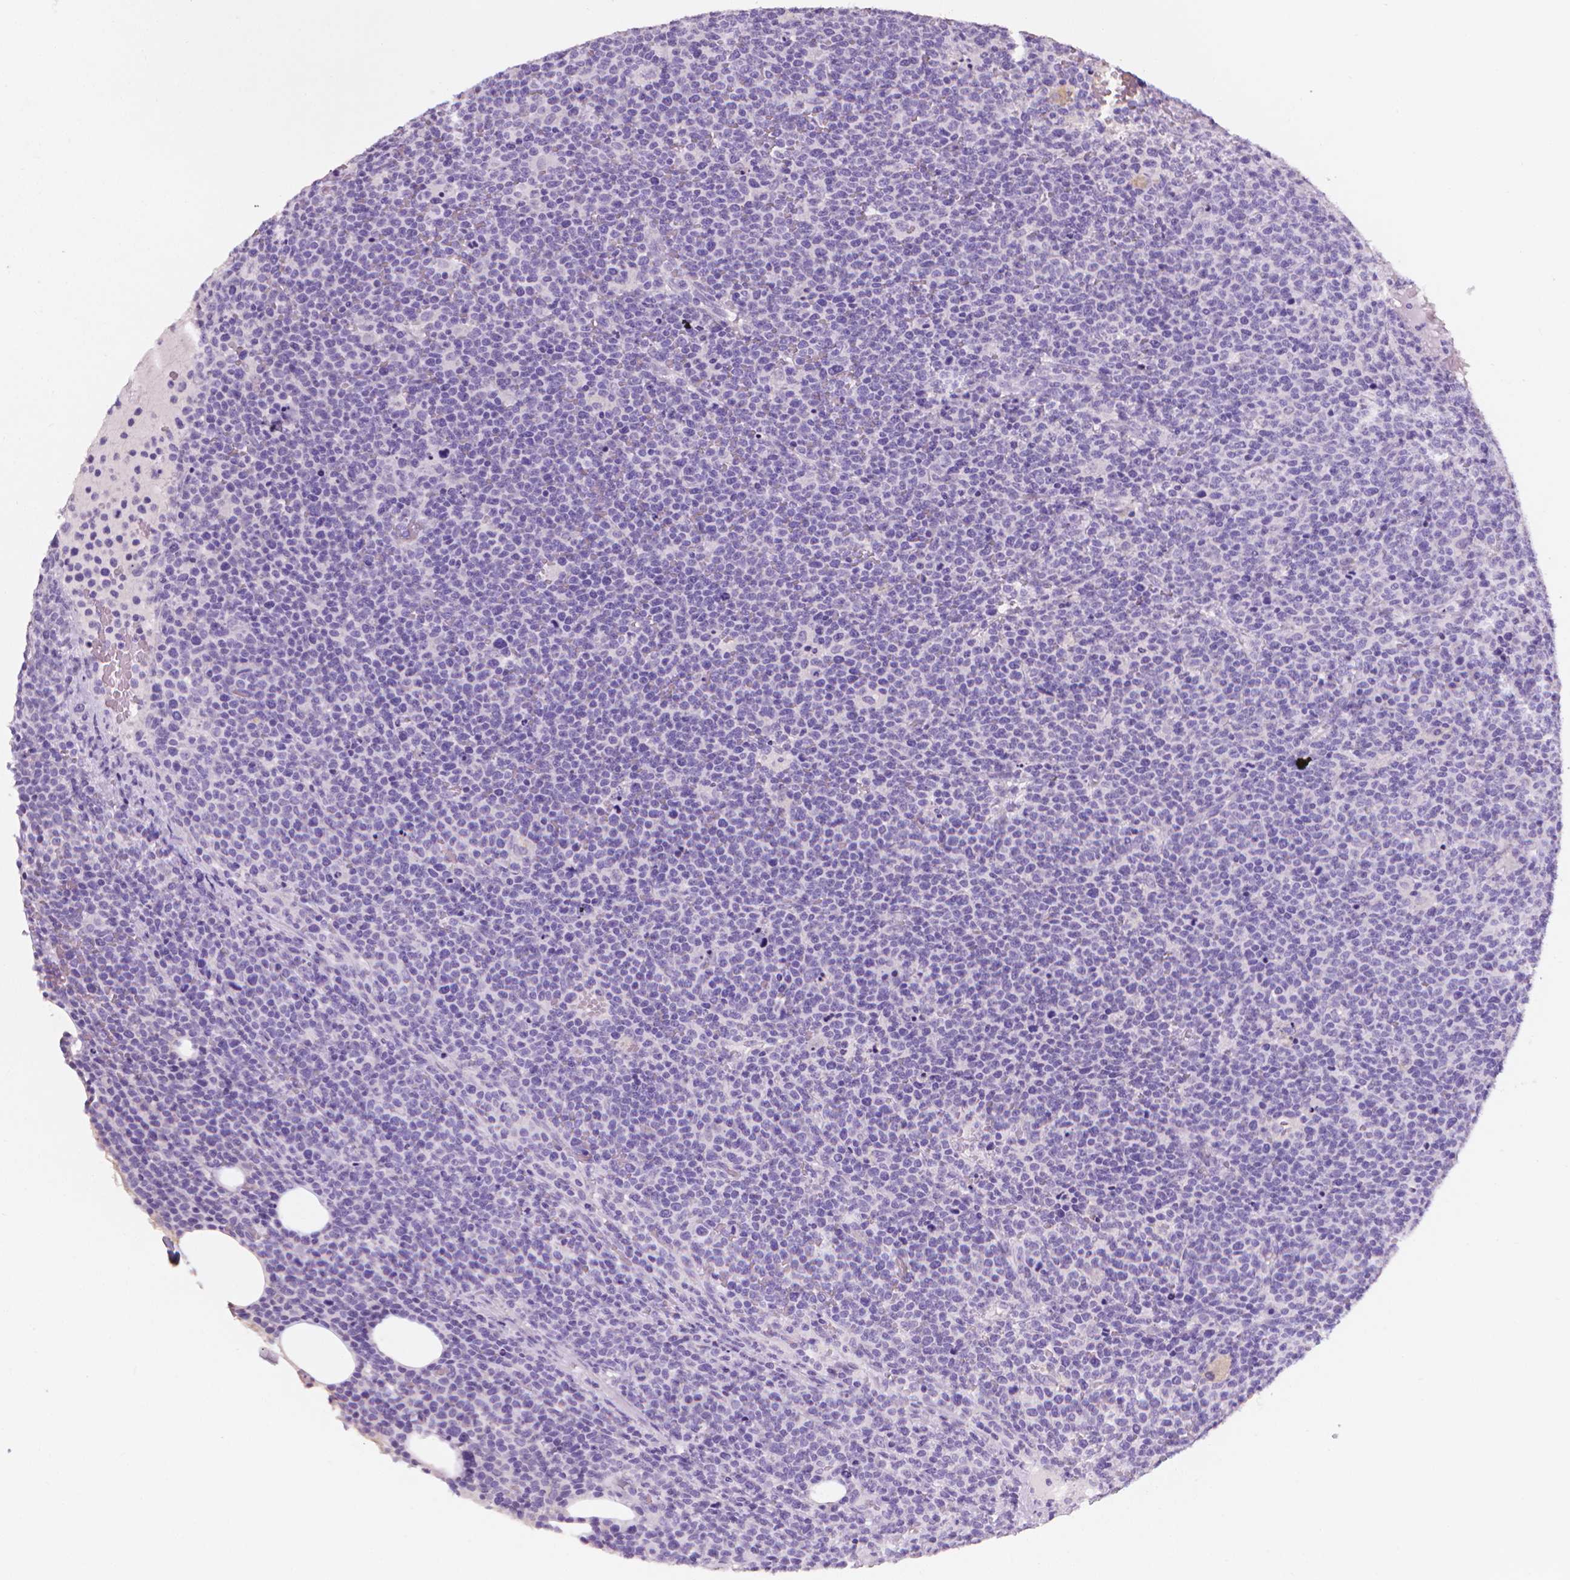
{"staining": {"intensity": "negative", "quantity": "none", "location": "none"}, "tissue": "lymphoma", "cell_type": "Tumor cells", "image_type": "cancer", "snomed": [{"axis": "morphology", "description": "Malignant lymphoma, non-Hodgkin's type, High grade"}, {"axis": "topography", "description": "Lymph node"}], "caption": "IHC micrograph of high-grade malignant lymphoma, non-Hodgkin's type stained for a protein (brown), which reveals no positivity in tumor cells.", "gene": "XPNPEP2", "patient": {"sex": "male", "age": 61}}